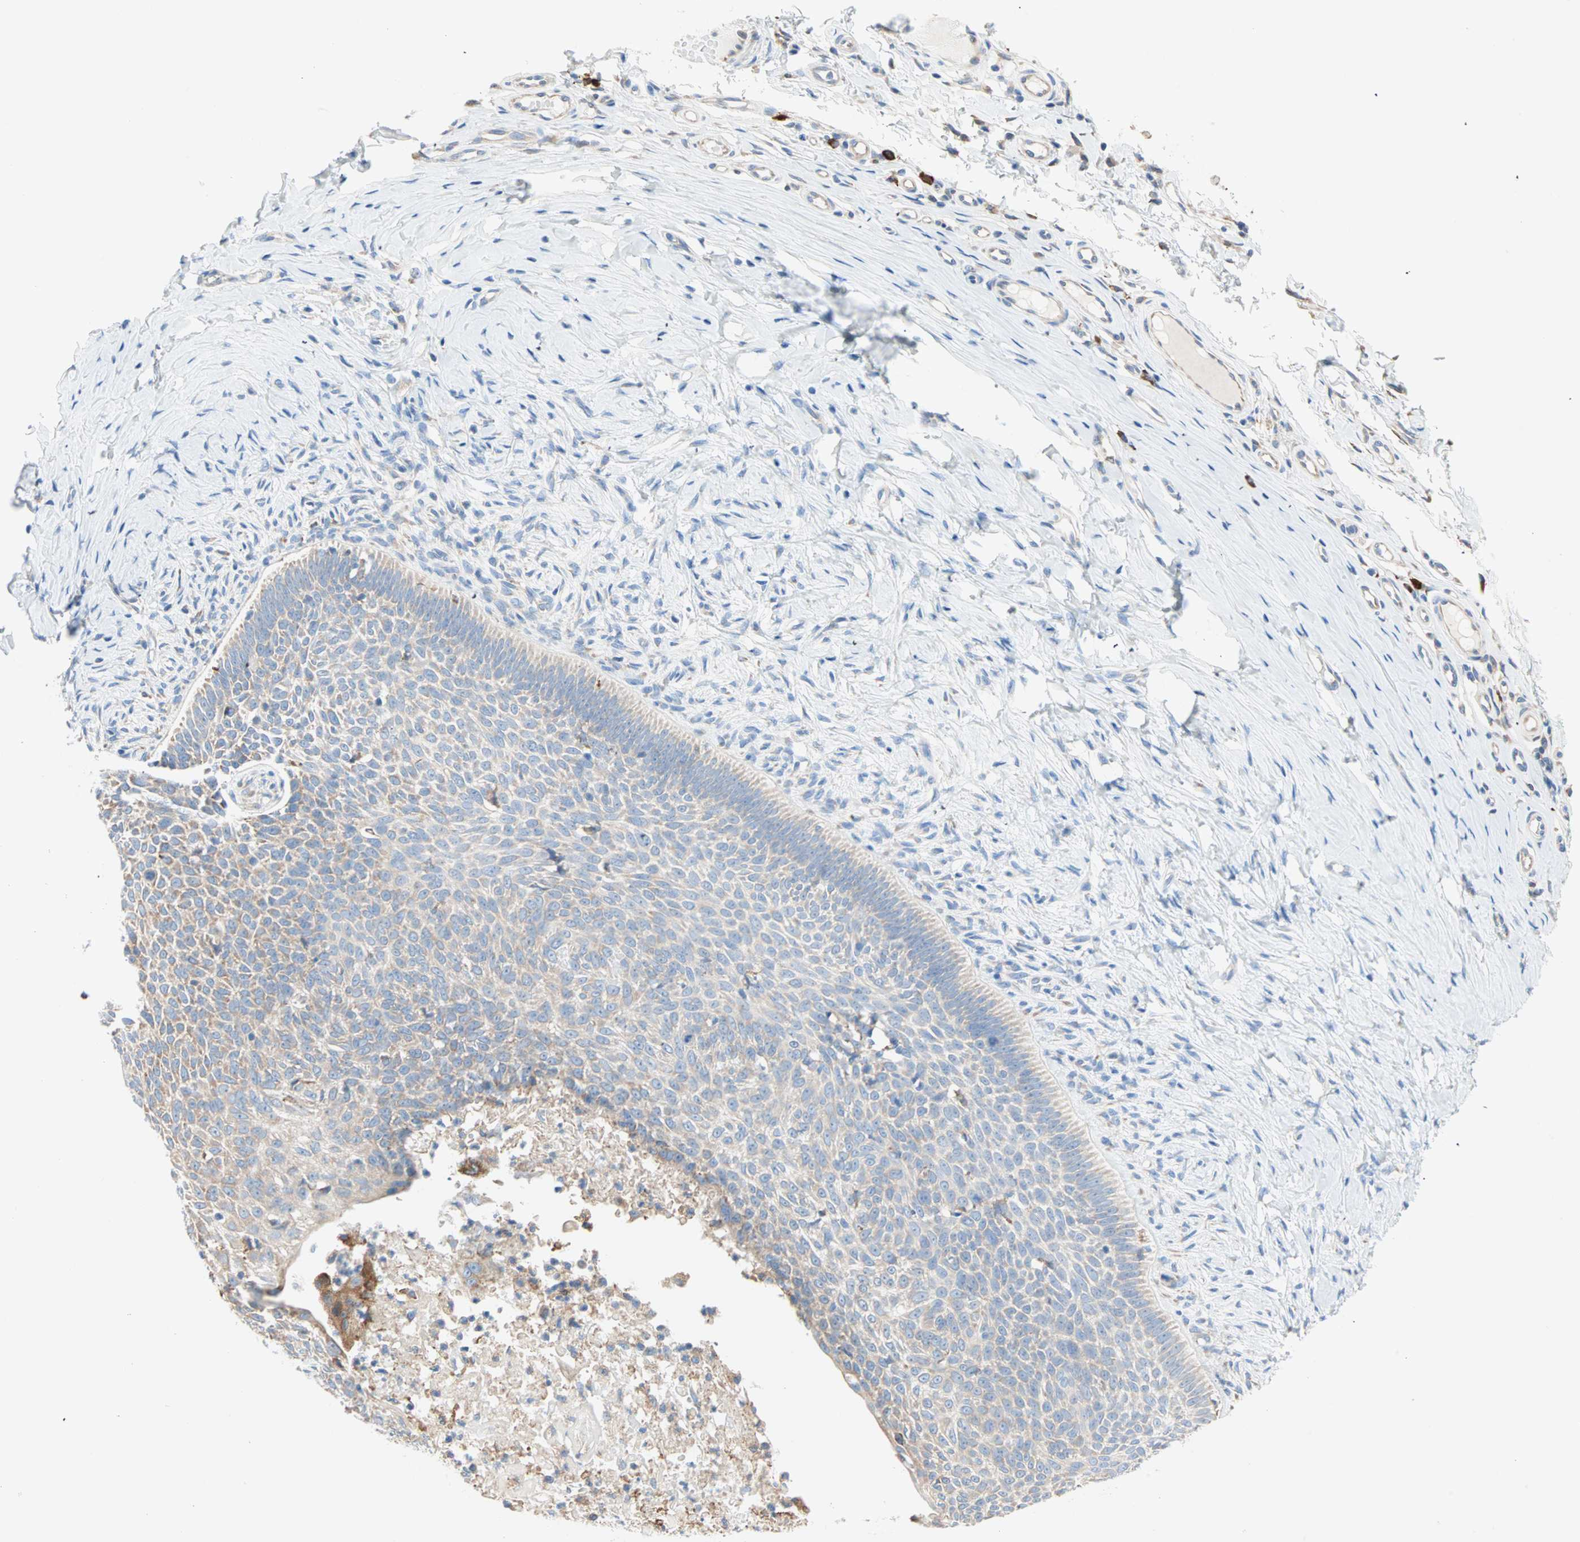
{"staining": {"intensity": "weak", "quantity": ">75%", "location": "cytoplasmic/membranous"}, "tissue": "skin cancer", "cell_type": "Tumor cells", "image_type": "cancer", "snomed": [{"axis": "morphology", "description": "Normal tissue, NOS"}, {"axis": "morphology", "description": "Basal cell carcinoma"}, {"axis": "topography", "description": "Skin"}], "caption": "Protein staining of basal cell carcinoma (skin) tissue shows weak cytoplasmic/membranous staining in approximately >75% of tumor cells.", "gene": "PLCXD1", "patient": {"sex": "male", "age": 87}}